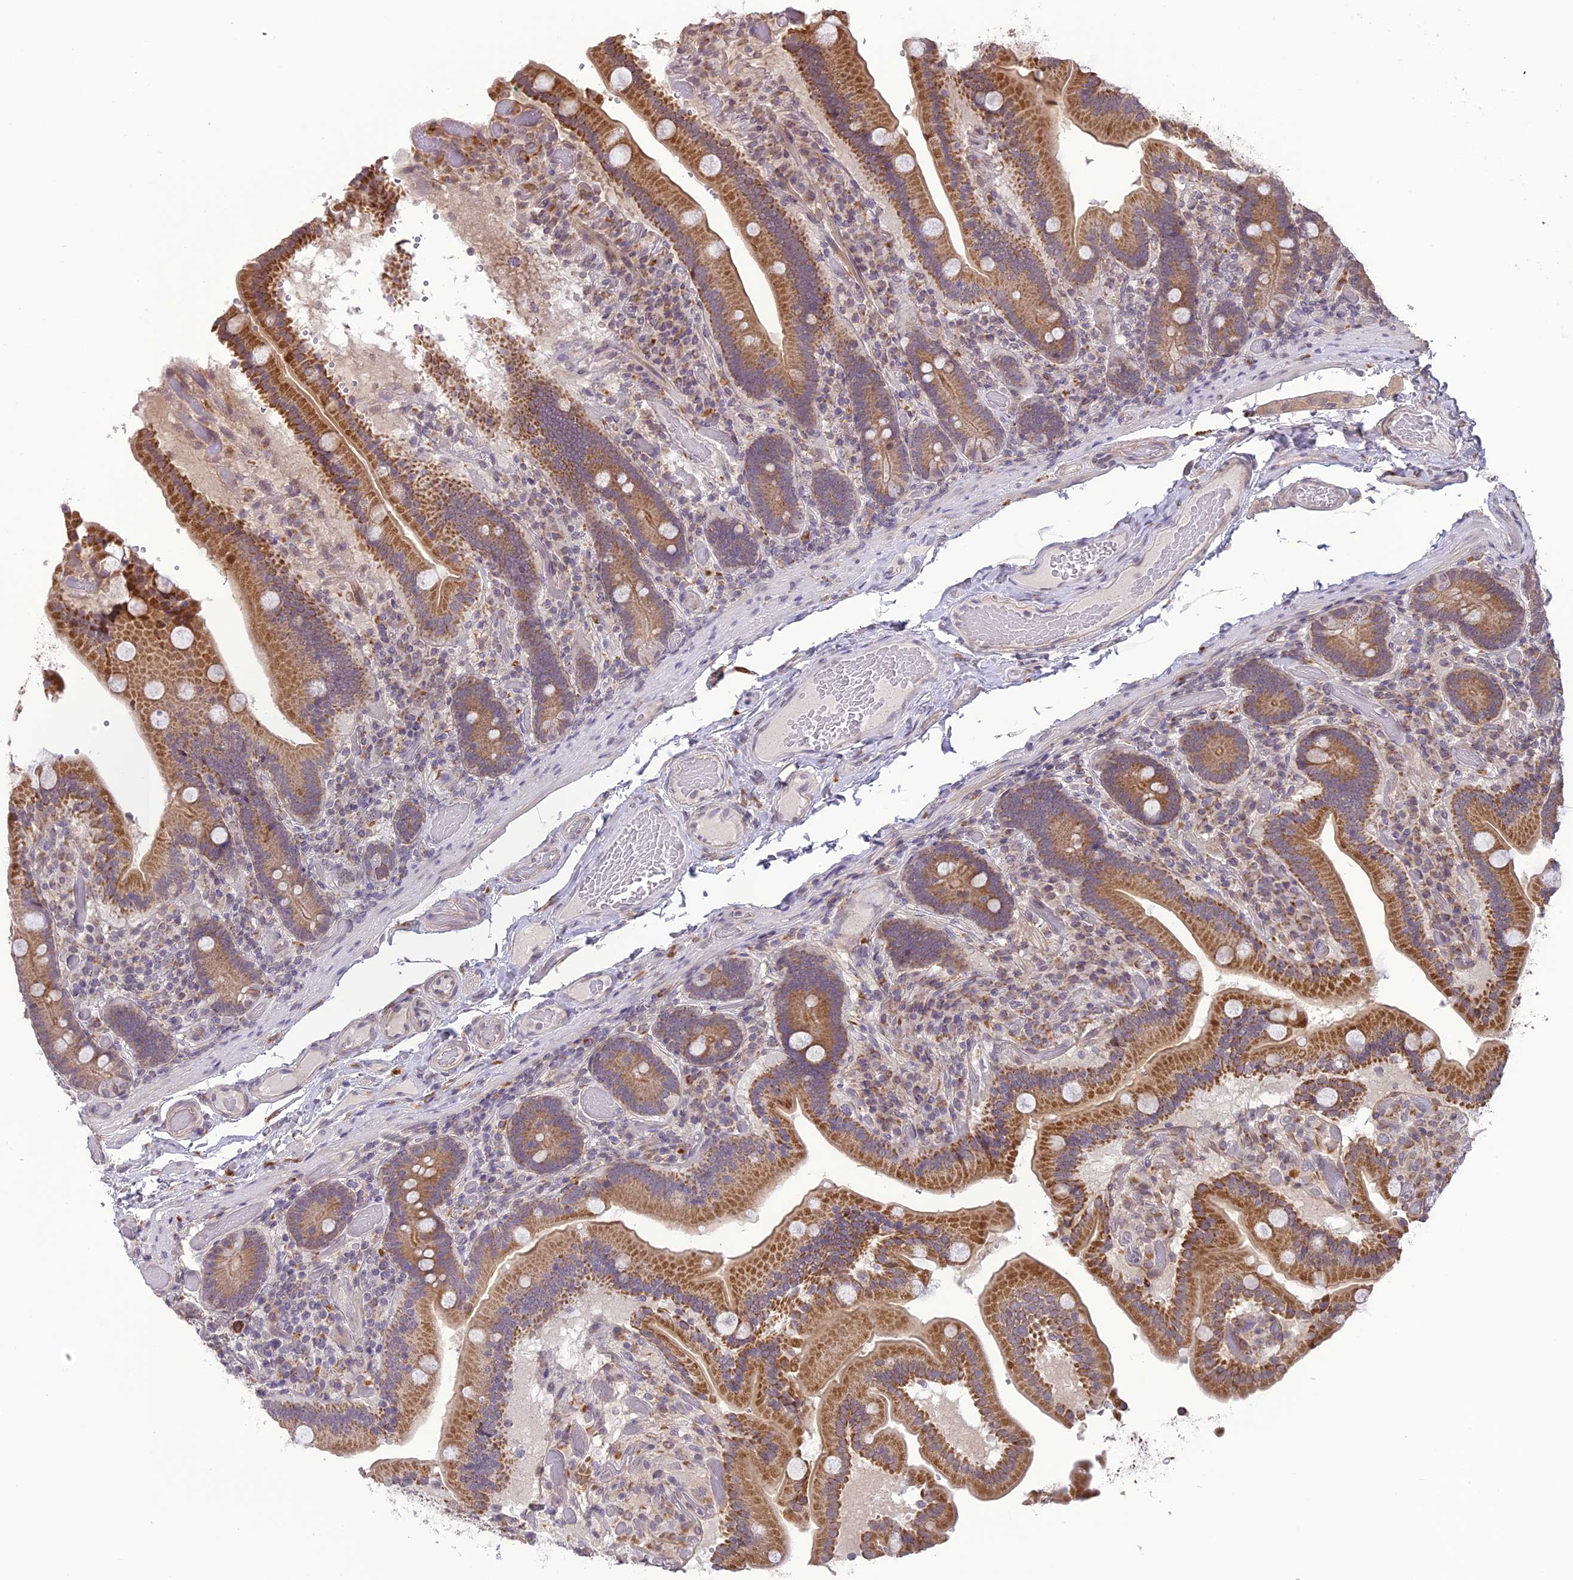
{"staining": {"intensity": "moderate", "quantity": ">75%", "location": "cytoplasmic/membranous"}, "tissue": "duodenum", "cell_type": "Glandular cells", "image_type": "normal", "snomed": [{"axis": "morphology", "description": "Normal tissue, NOS"}, {"axis": "topography", "description": "Duodenum"}], "caption": "Moderate cytoplasmic/membranous positivity is seen in about >75% of glandular cells in unremarkable duodenum.", "gene": "ERG28", "patient": {"sex": "female", "age": 62}}